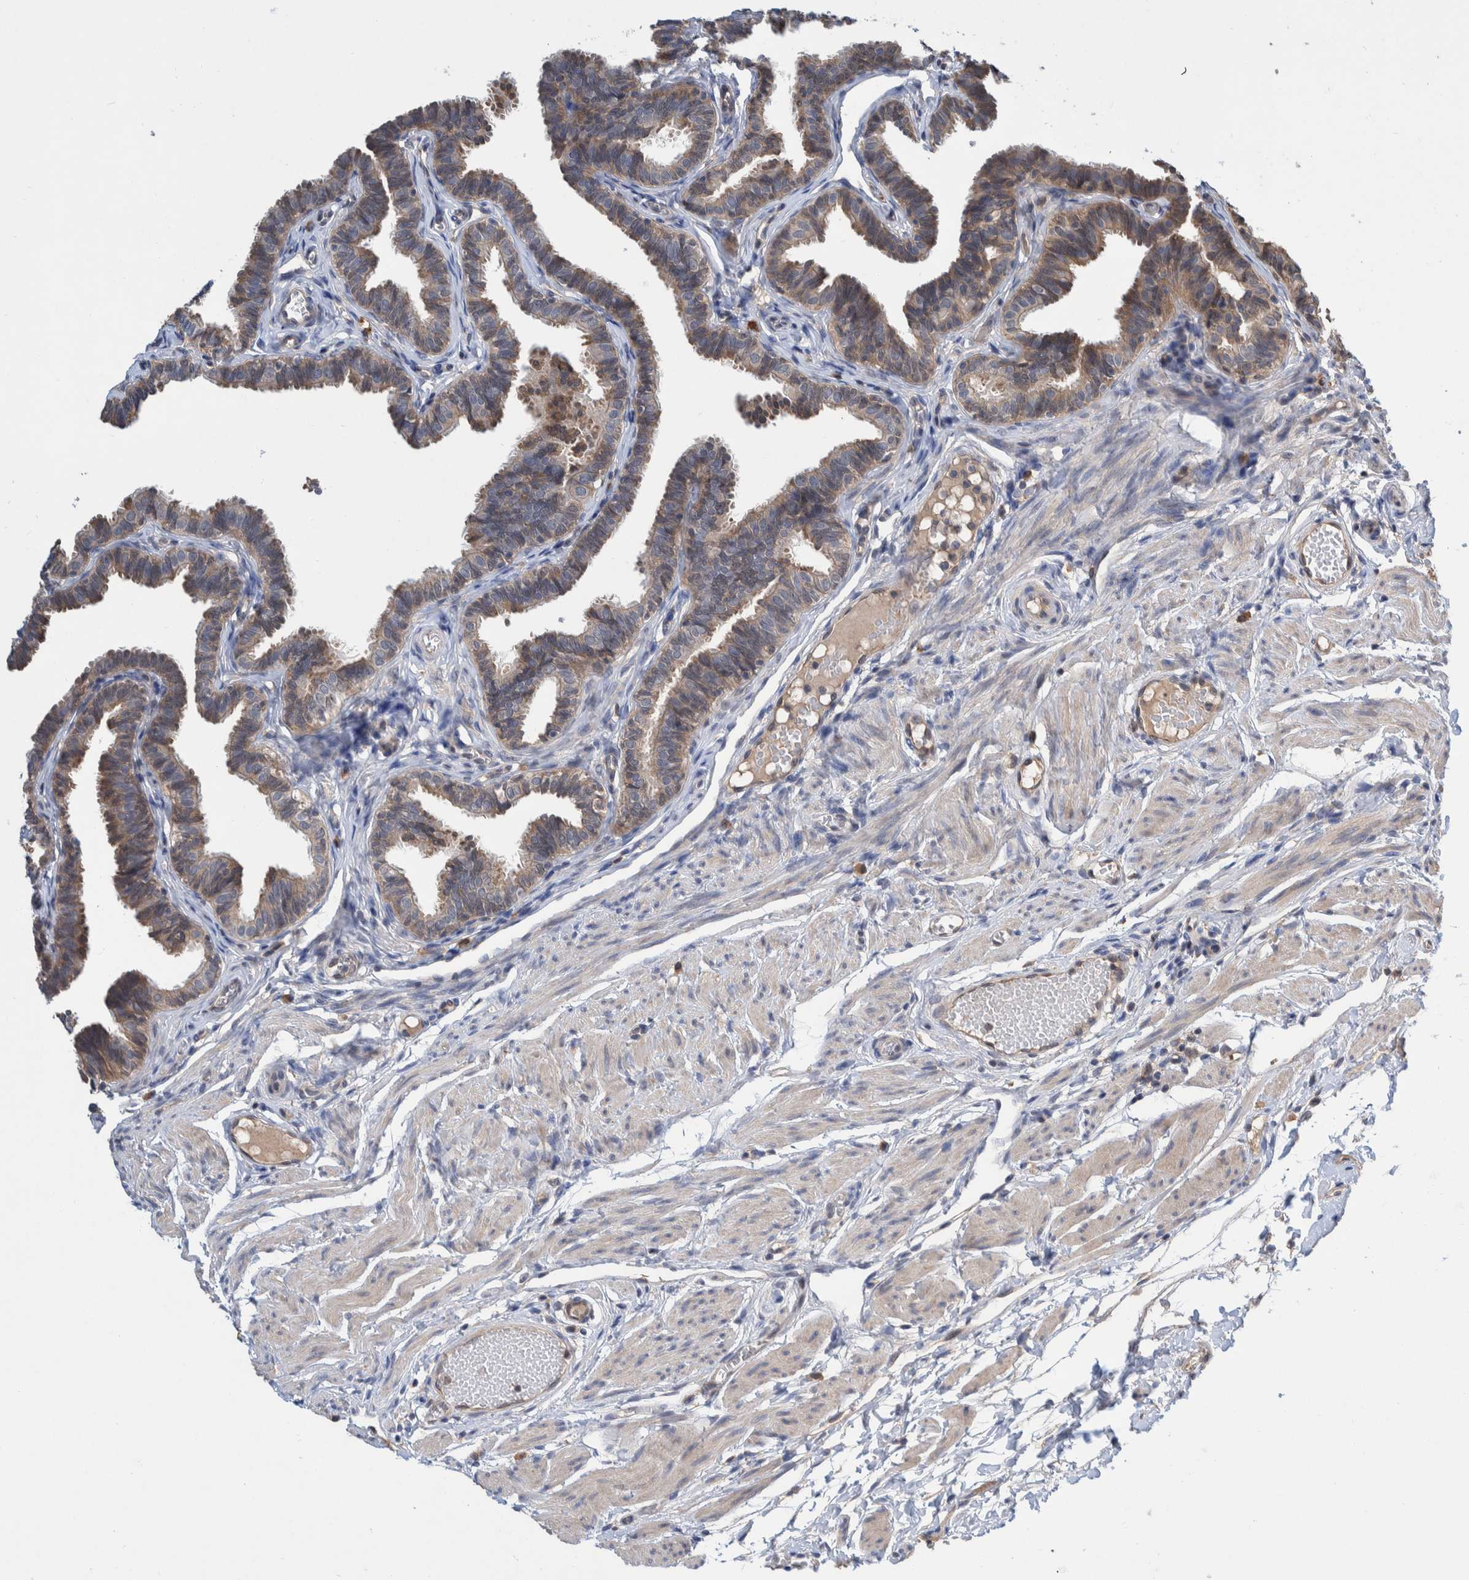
{"staining": {"intensity": "moderate", "quantity": "25%-75%", "location": "cytoplasmic/membranous"}, "tissue": "fallopian tube", "cell_type": "Glandular cells", "image_type": "normal", "snomed": [{"axis": "morphology", "description": "Normal tissue, NOS"}, {"axis": "topography", "description": "Fallopian tube"}, {"axis": "topography", "description": "Ovary"}], "caption": "An IHC histopathology image of benign tissue is shown. Protein staining in brown highlights moderate cytoplasmic/membranous positivity in fallopian tube within glandular cells. (brown staining indicates protein expression, while blue staining denotes nuclei).", "gene": "PLPBP", "patient": {"sex": "female", "age": 23}}